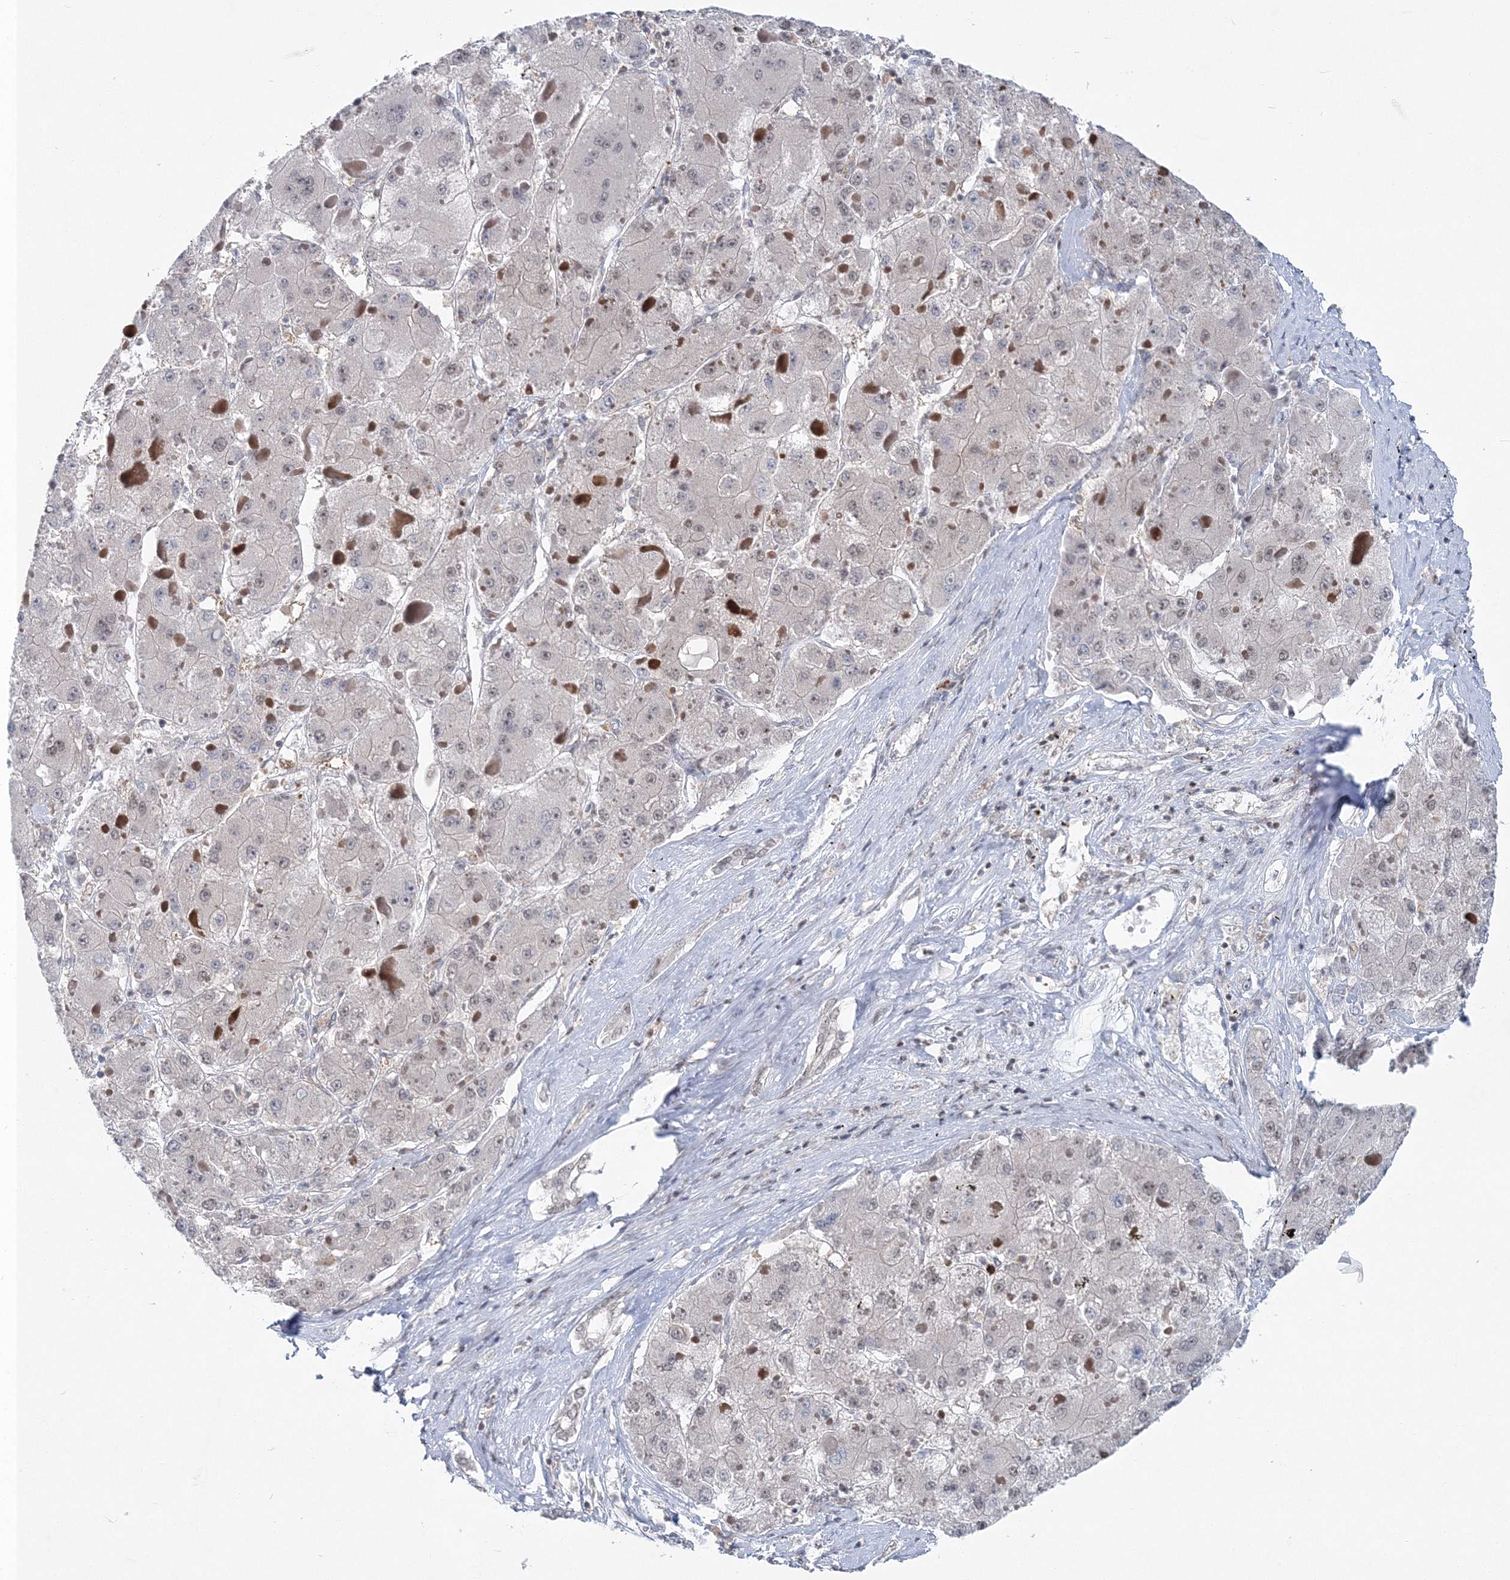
{"staining": {"intensity": "negative", "quantity": "none", "location": "none"}, "tissue": "liver cancer", "cell_type": "Tumor cells", "image_type": "cancer", "snomed": [{"axis": "morphology", "description": "Carcinoma, Hepatocellular, NOS"}, {"axis": "topography", "description": "Liver"}], "caption": "IHC photomicrograph of human hepatocellular carcinoma (liver) stained for a protein (brown), which shows no expression in tumor cells.", "gene": "PDS5A", "patient": {"sex": "female", "age": 73}}